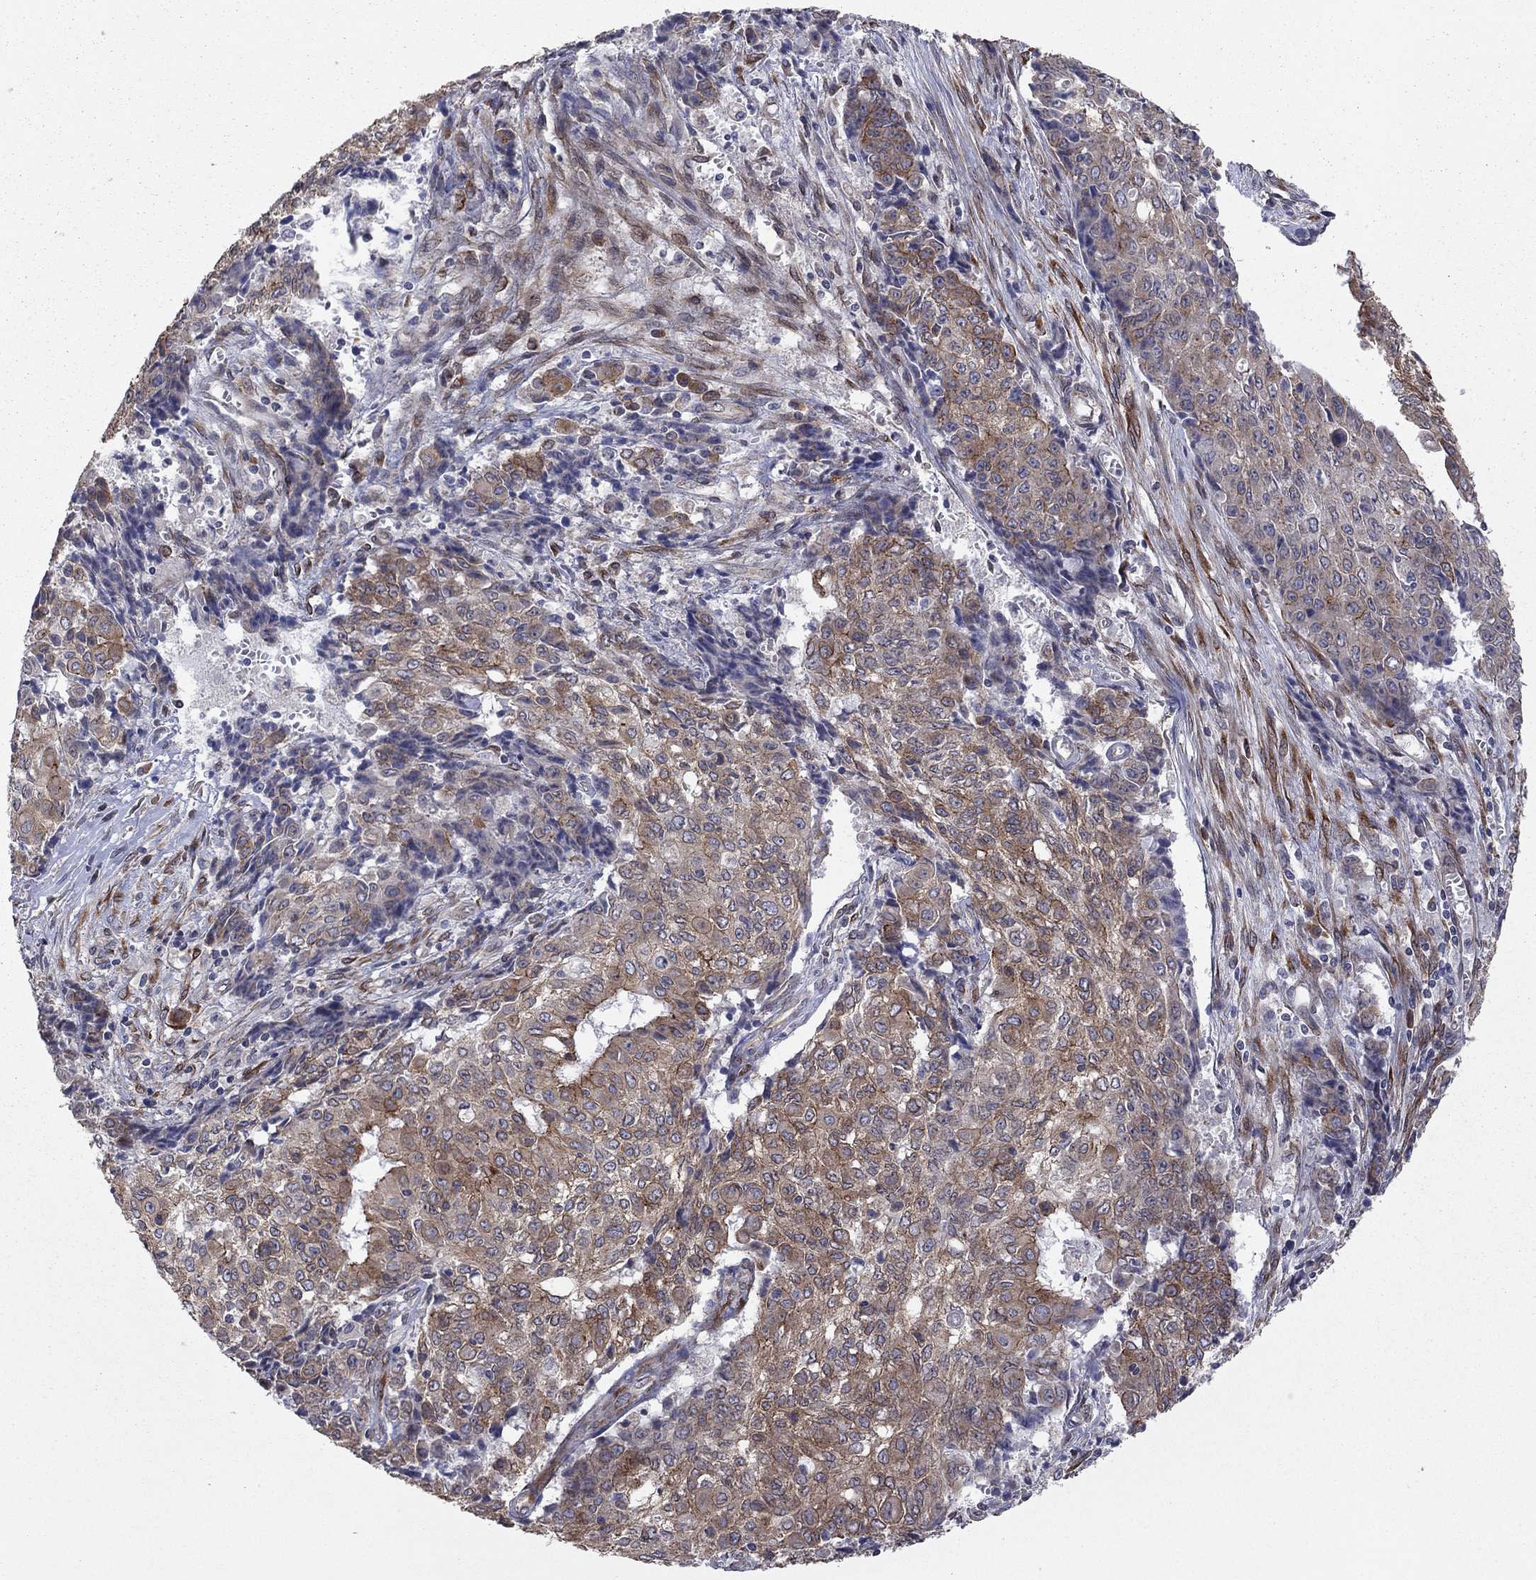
{"staining": {"intensity": "moderate", "quantity": "25%-75%", "location": "cytoplasmic/membranous"}, "tissue": "ovarian cancer", "cell_type": "Tumor cells", "image_type": "cancer", "snomed": [{"axis": "morphology", "description": "Carcinoma, endometroid"}, {"axis": "topography", "description": "Ovary"}], "caption": "Human endometroid carcinoma (ovarian) stained with a brown dye reveals moderate cytoplasmic/membranous positive positivity in about 25%-75% of tumor cells.", "gene": "YIF1A", "patient": {"sex": "female", "age": 42}}